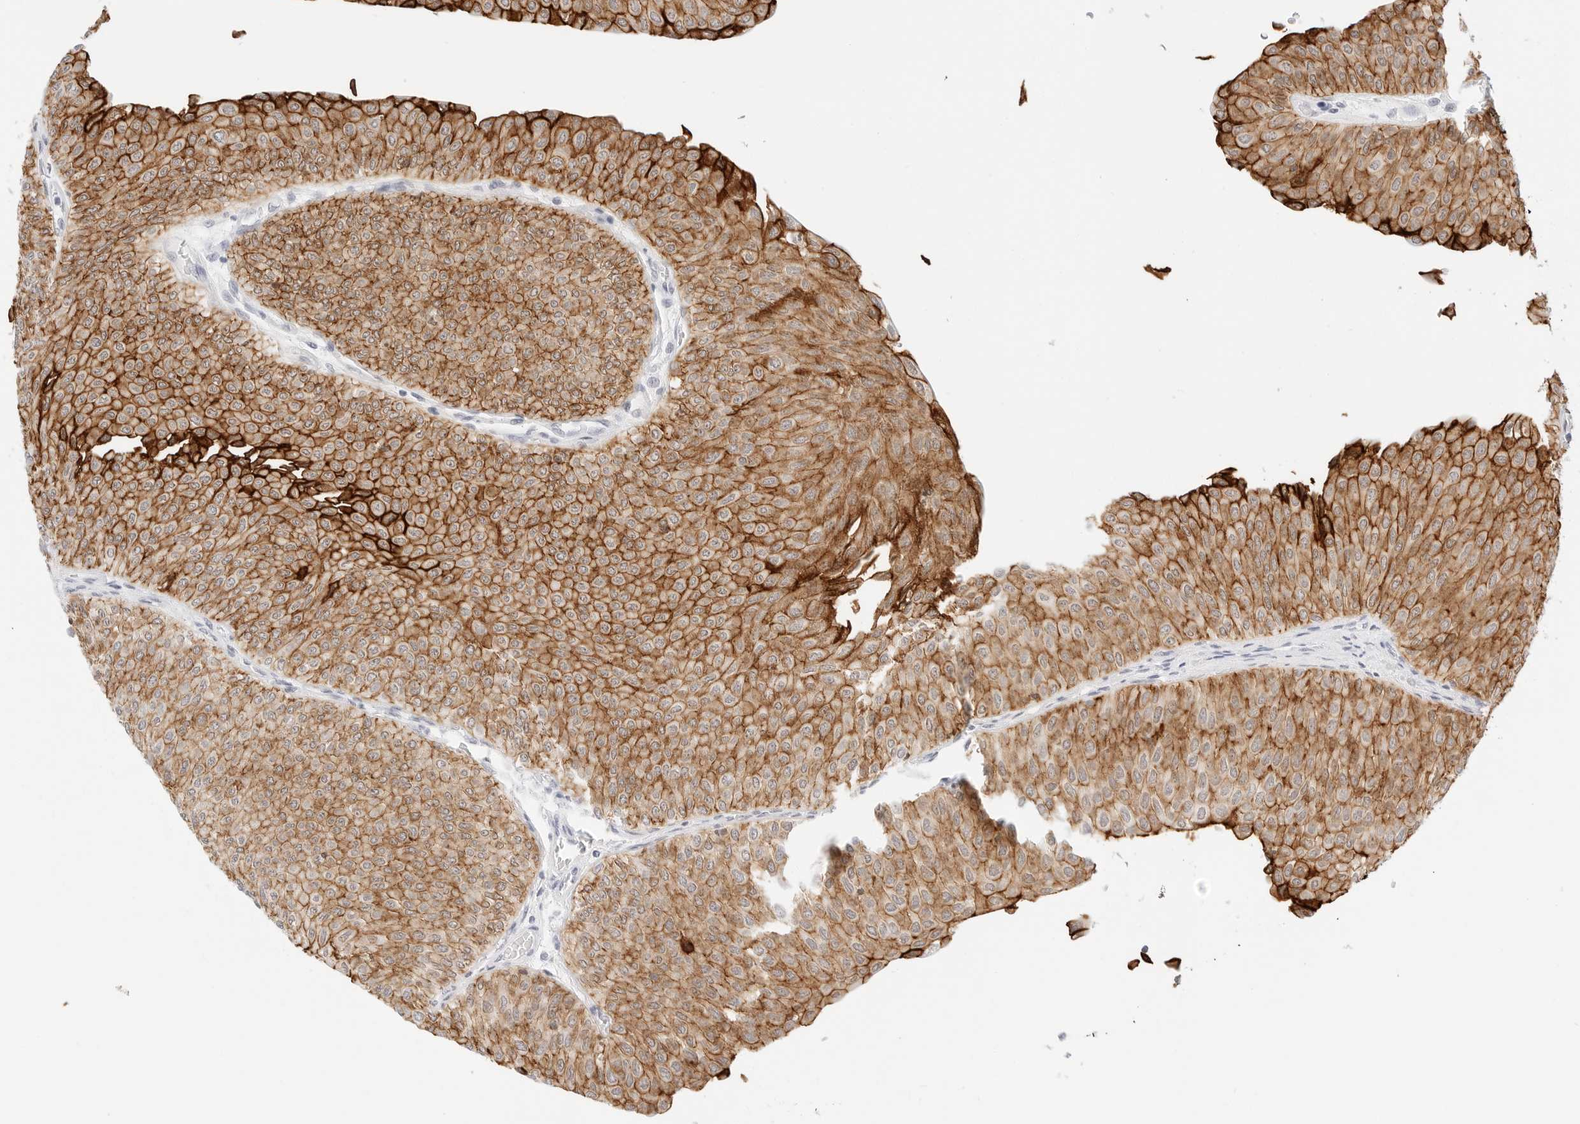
{"staining": {"intensity": "moderate", "quantity": ">75%", "location": "cytoplasmic/membranous"}, "tissue": "urothelial cancer", "cell_type": "Tumor cells", "image_type": "cancer", "snomed": [{"axis": "morphology", "description": "Urothelial carcinoma, Low grade"}, {"axis": "topography", "description": "Urinary bladder"}], "caption": "Immunohistochemical staining of urothelial carcinoma (low-grade) reveals medium levels of moderate cytoplasmic/membranous protein staining in approximately >75% of tumor cells. Ihc stains the protein in brown and the nuclei are stained blue.", "gene": "CDH1", "patient": {"sex": "male", "age": 78}}